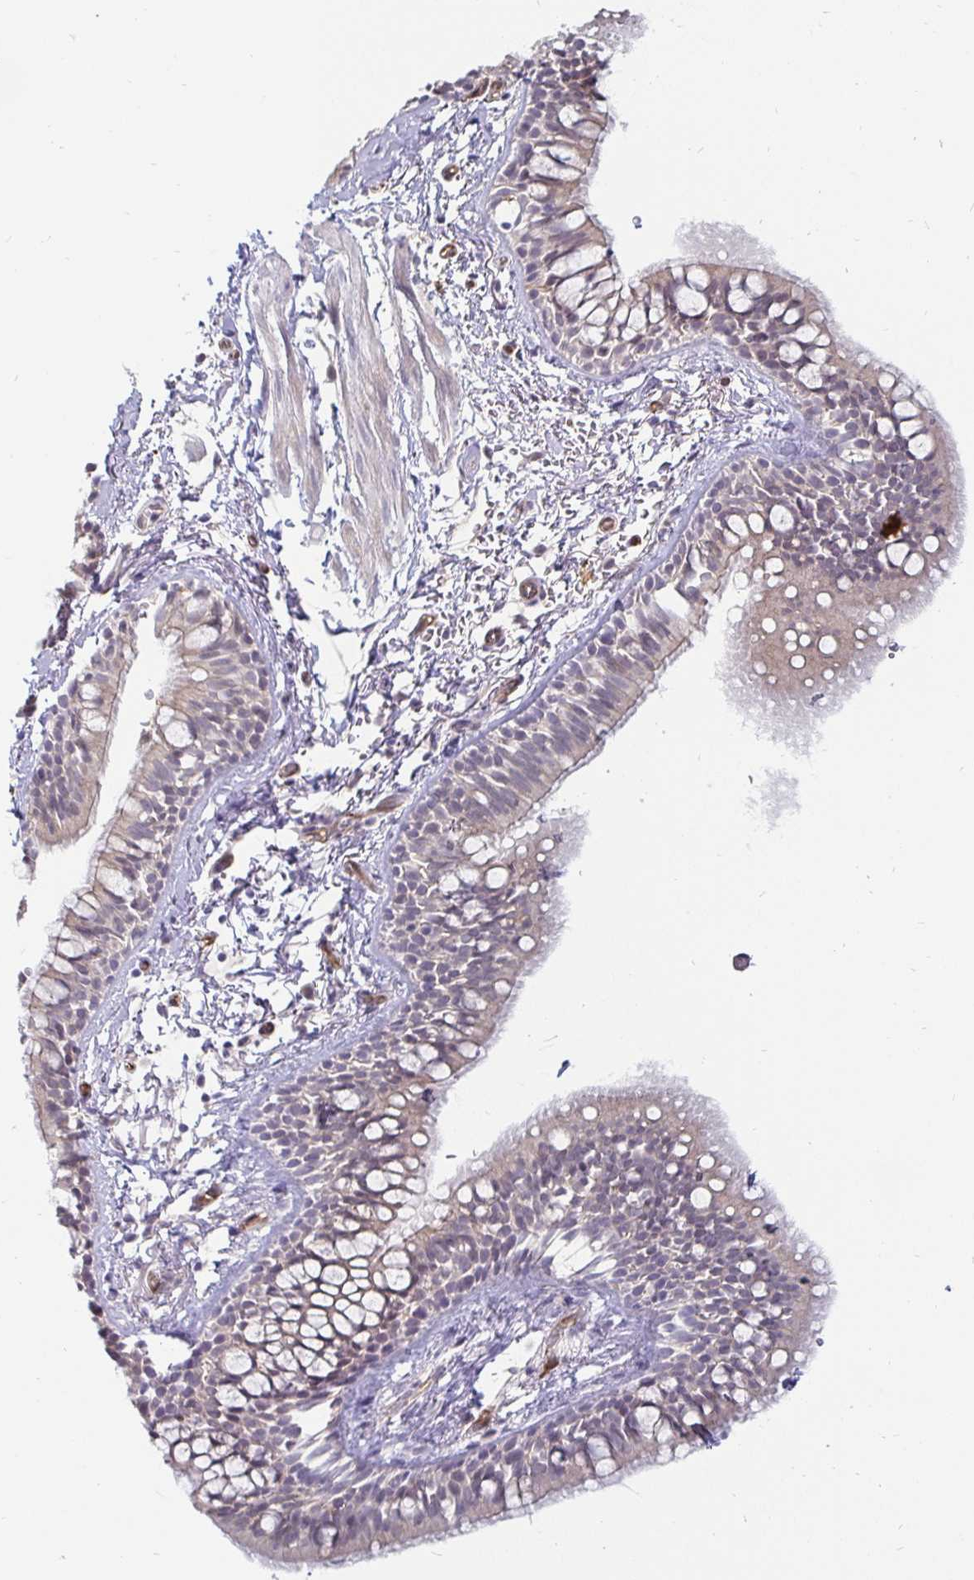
{"staining": {"intensity": "negative", "quantity": "none", "location": "none"}, "tissue": "bronchus", "cell_type": "Respiratory epithelial cells", "image_type": "normal", "snomed": [{"axis": "morphology", "description": "Normal tissue, NOS"}, {"axis": "topography", "description": "Lymph node"}, {"axis": "topography", "description": "Cartilage tissue"}, {"axis": "topography", "description": "Bronchus"}], "caption": "IHC of benign bronchus exhibits no positivity in respiratory epithelial cells.", "gene": "CCDC85A", "patient": {"sex": "female", "age": 70}}